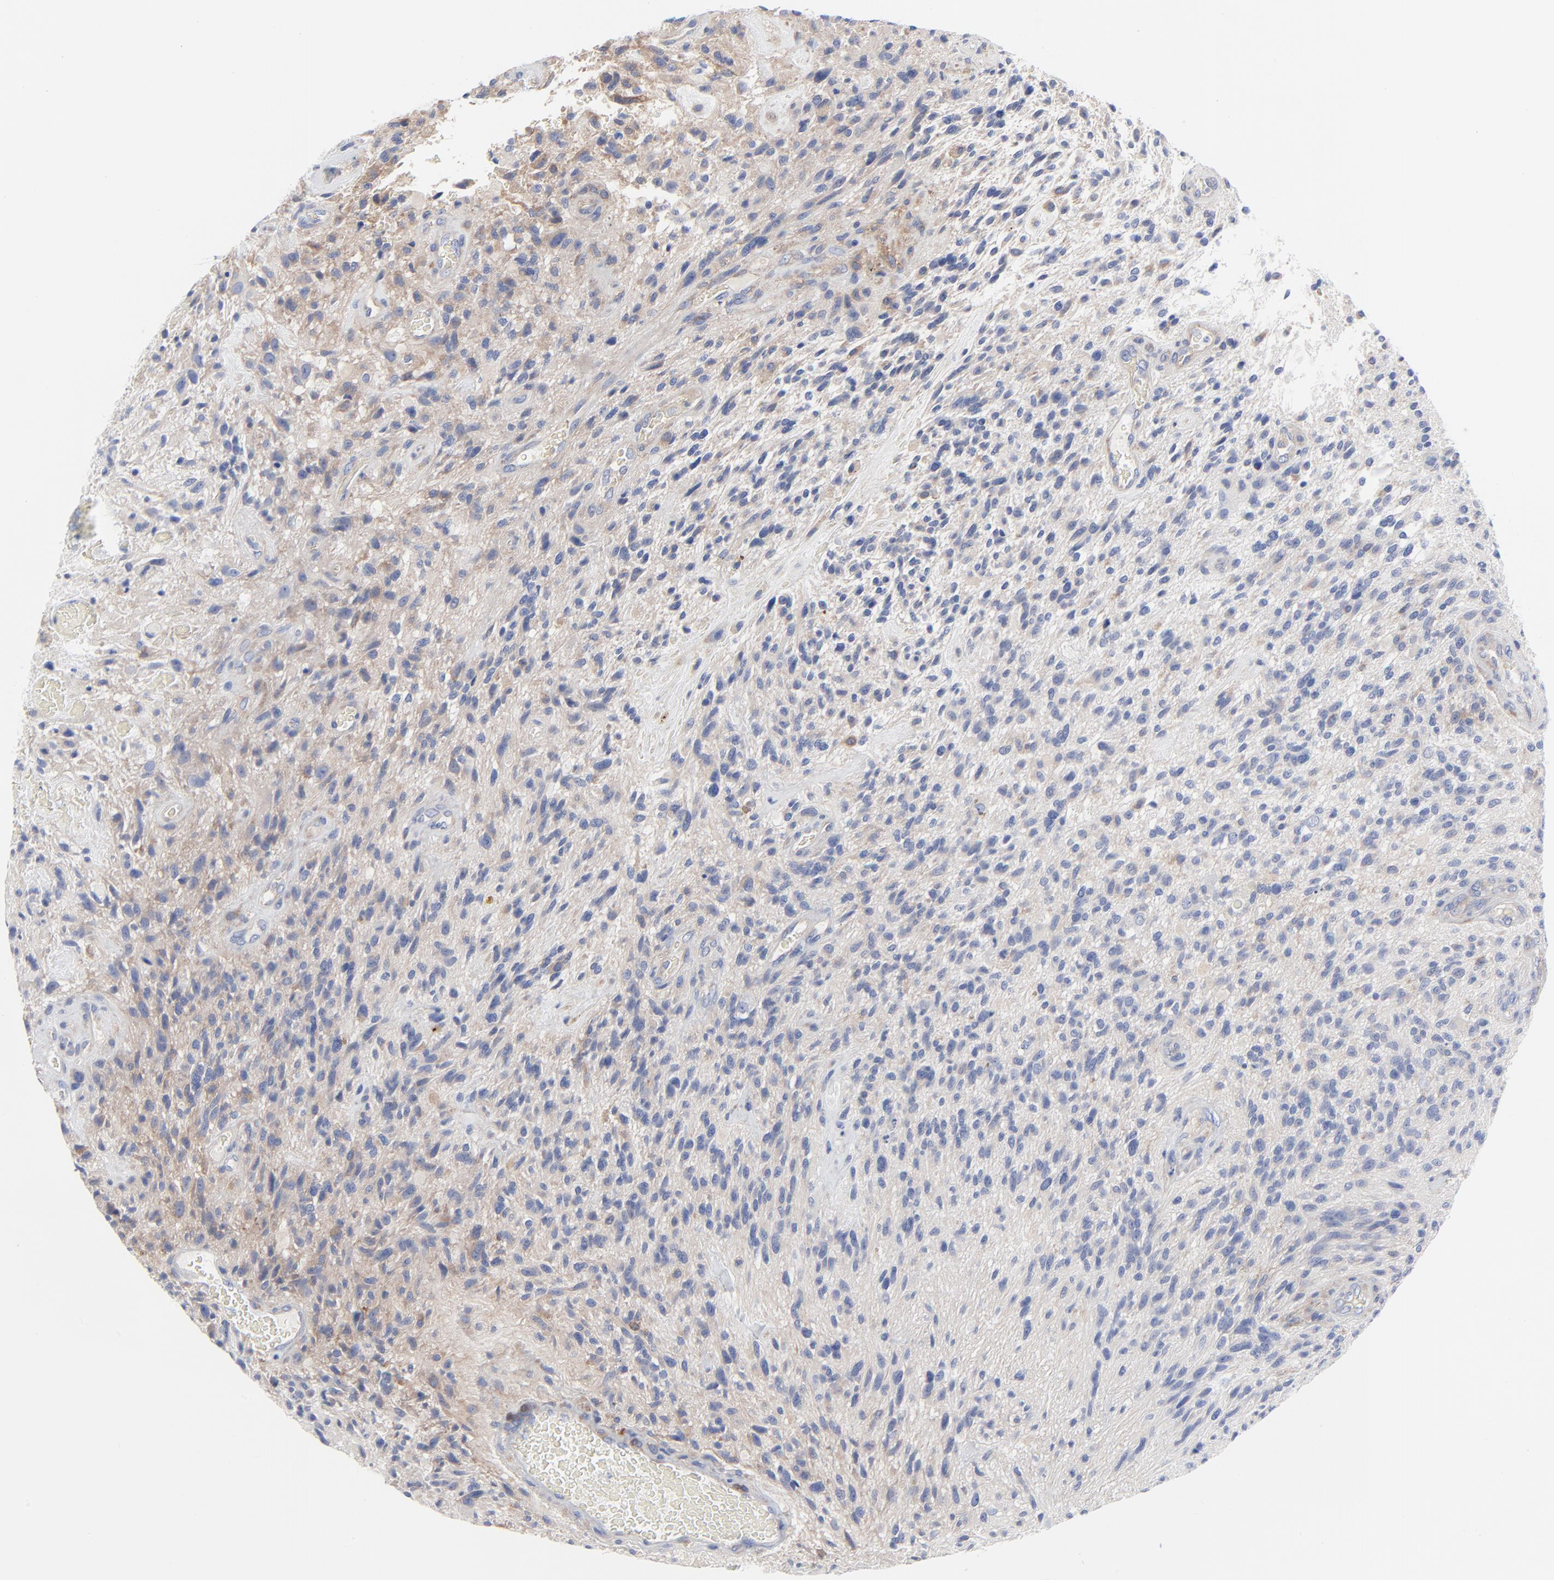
{"staining": {"intensity": "weak", "quantity": "25%-75%", "location": "cytoplasmic/membranous"}, "tissue": "glioma", "cell_type": "Tumor cells", "image_type": "cancer", "snomed": [{"axis": "morphology", "description": "Normal tissue, NOS"}, {"axis": "morphology", "description": "Glioma, malignant, High grade"}, {"axis": "topography", "description": "Cerebral cortex"}], "caption": "Immunohistochemistry (IHC) (DAB (3,3'-diaminobenzidine)) staining of human high-grade glioma (malignant) demonstrates weak cytoplasmic/membranous protein positivity in approximately 25%-75% of tumor cells.", "gene": "STAT2", "patient": {"sex": "male", "age": 75}}